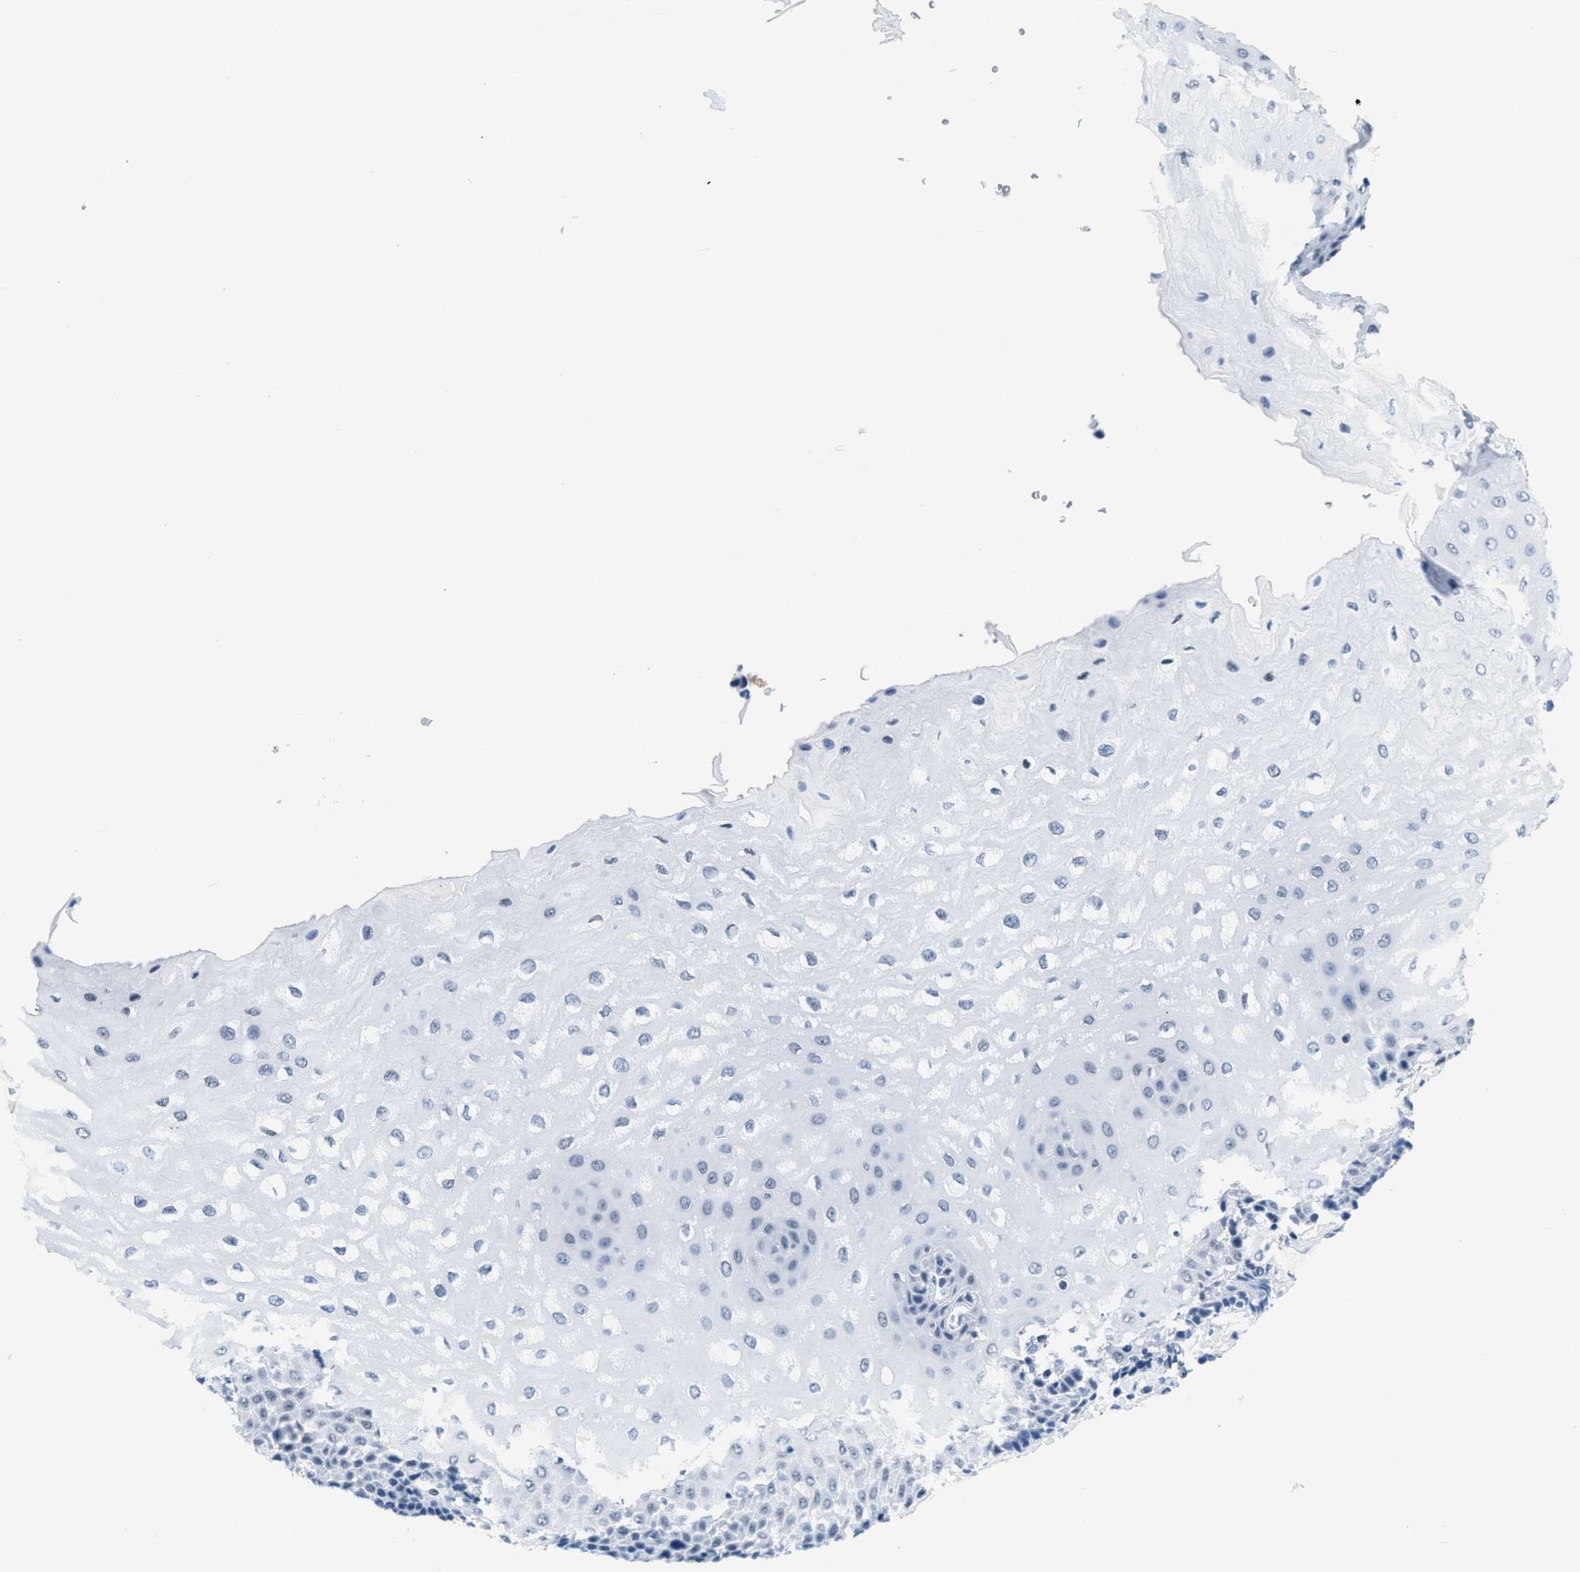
{"staining": {"intensity": "negative", "quantity": "none", "location": "none"}, "tissue": "esophagus", "cell_type": "Squamous epithelial cells", "image_type": "normal", "snomed": [{"axis": "morphology", "description": "Normal tissue, NOS"}, {"axis": "topography", "description": "Esophagus"}], "caption": "This is an immunohistochemistry (IHC) micrograph of normal human esophagus. There is no positivity in squamous epithelial cells.", "gene": "CTBP1", "patient": {"sex": "male", "age": 54}}